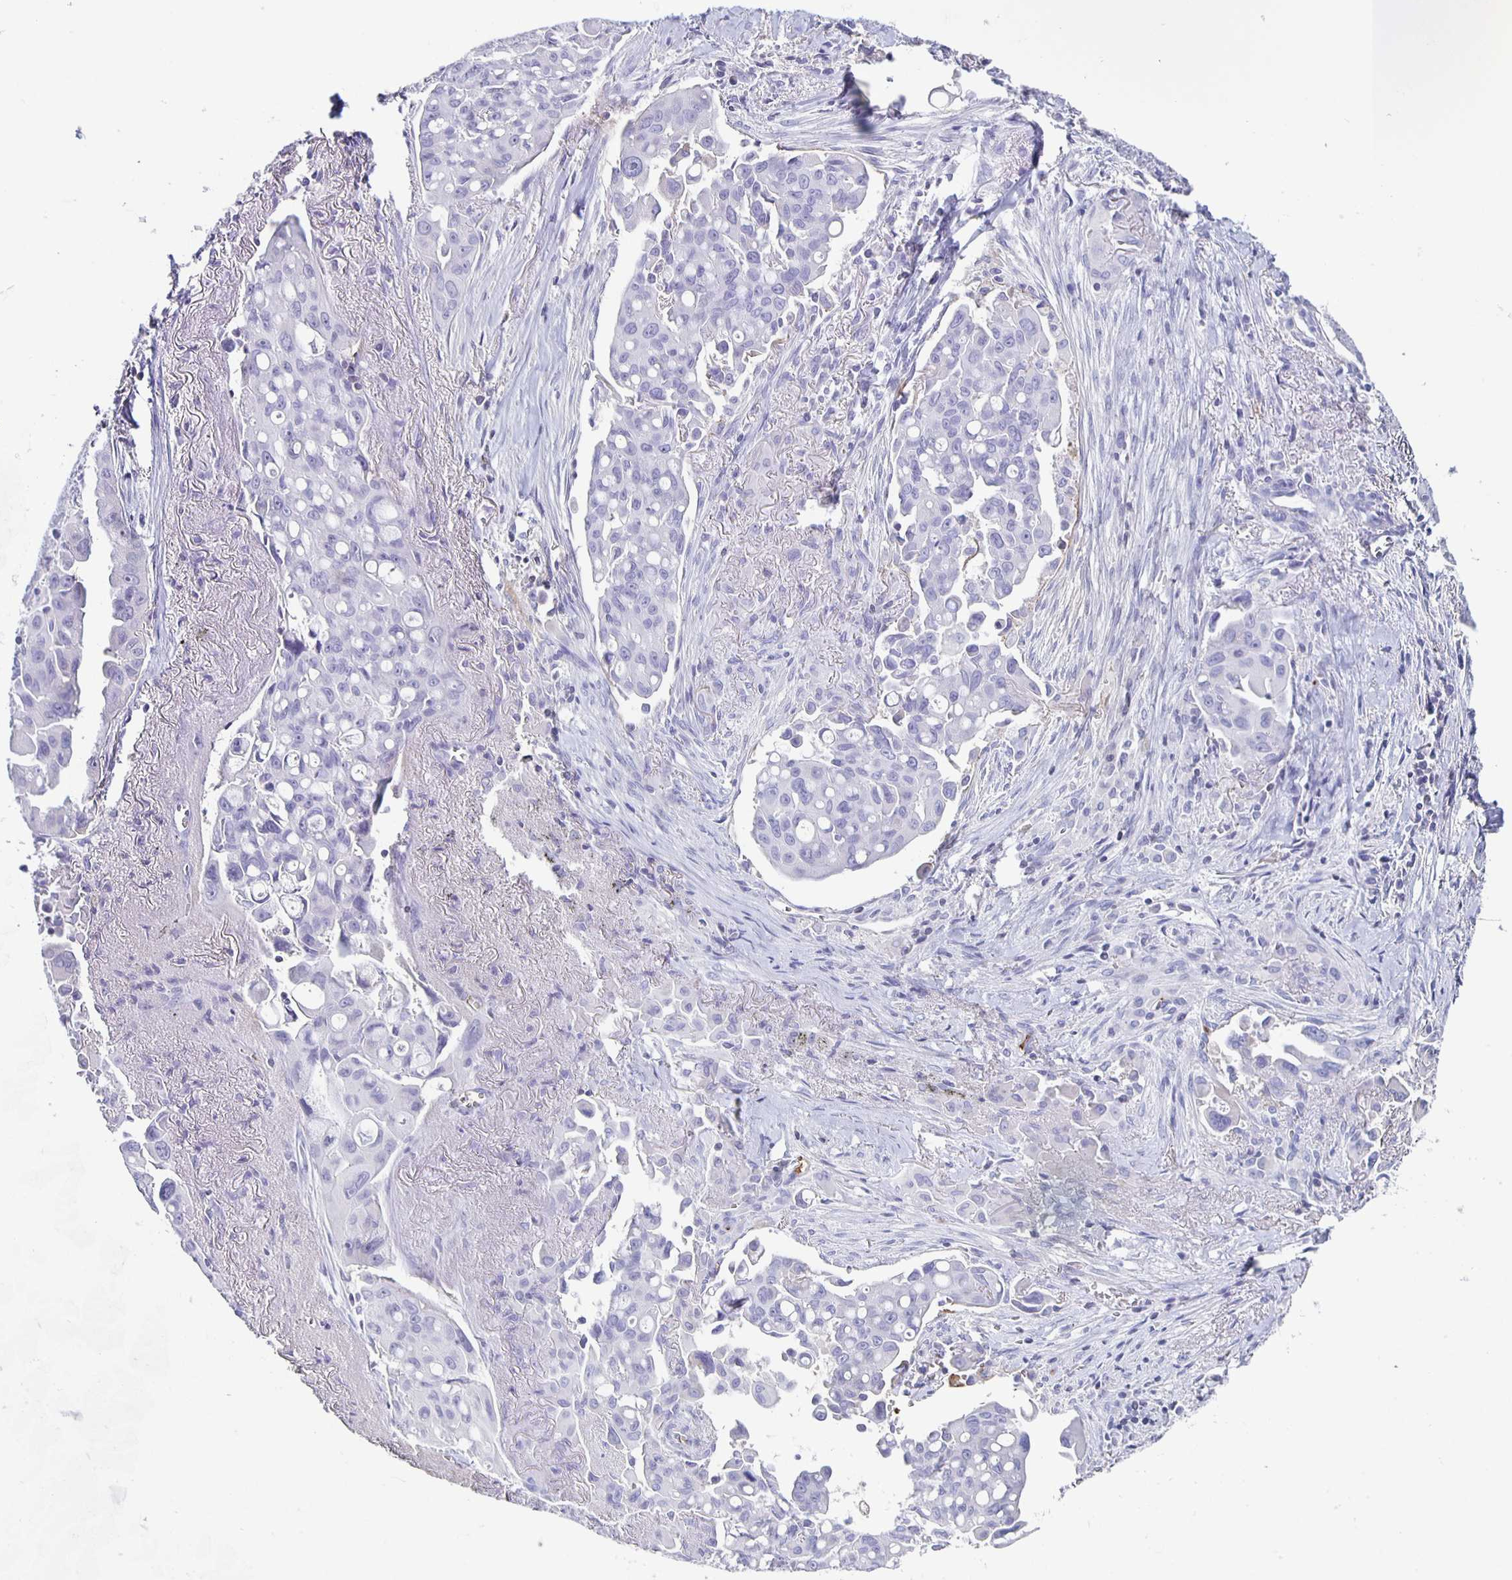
{"staining": {"intensity": "negative", "quantity": "none", "location": "none"}, "tissue": "lung cancer", "cell_type": "Tumor cells", "image_type": "cancer", "snomed": [{"axis": "morphology", "description": "Adenocarcinoma, NOS"}, {"axis": "topography", "description": "Lung"}], "caption": "High power microscopy micrograph of an immunohistochemistry (IHC) micrograph of lung cancer, revealing no significant expression in tumor cells.", "gene": "FGA", "patient": {"sex": "male", "age": 68}}